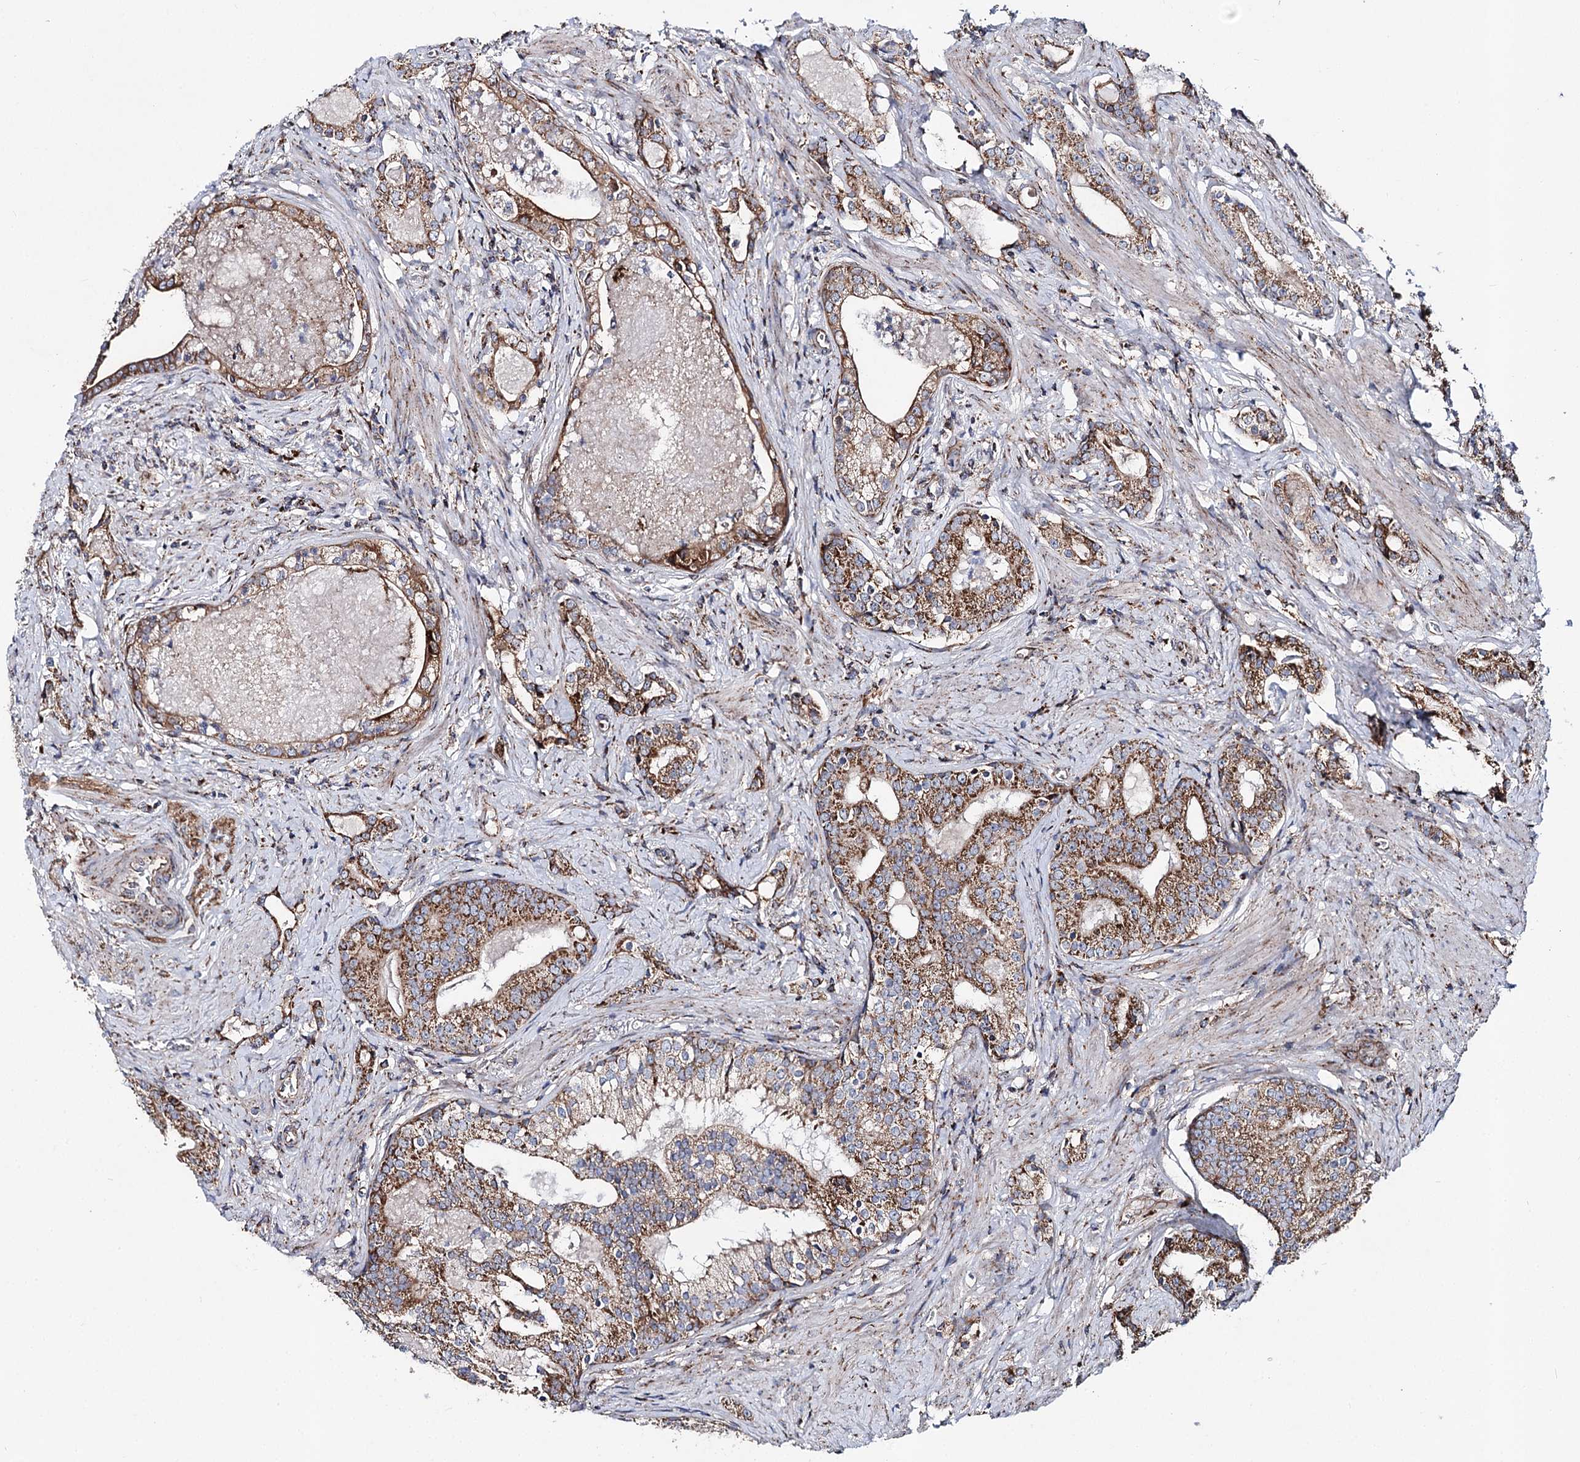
{"staining": {"intensity": "moderate", "quantity": ">75%", "location": "cytoplasmic/membranous"}, "tissue": "prostate cancer", "cell_type": "Tumor cells", "image_type": "cancer", "snomed": [{"axis": "morphology", "description": "Adenocarcinoma, High grade"}, {"axis": "topography", "description": "Prostate"}], "caption": "Protein expression analysis of prostate cancer (high-grade adenocarcinoma) exhibits moderate cytoplasmic/membranous expression in about >75% of tumor cells.", "gene": "MSANTD2", "patient": {"sex": "male", "age": 58}}